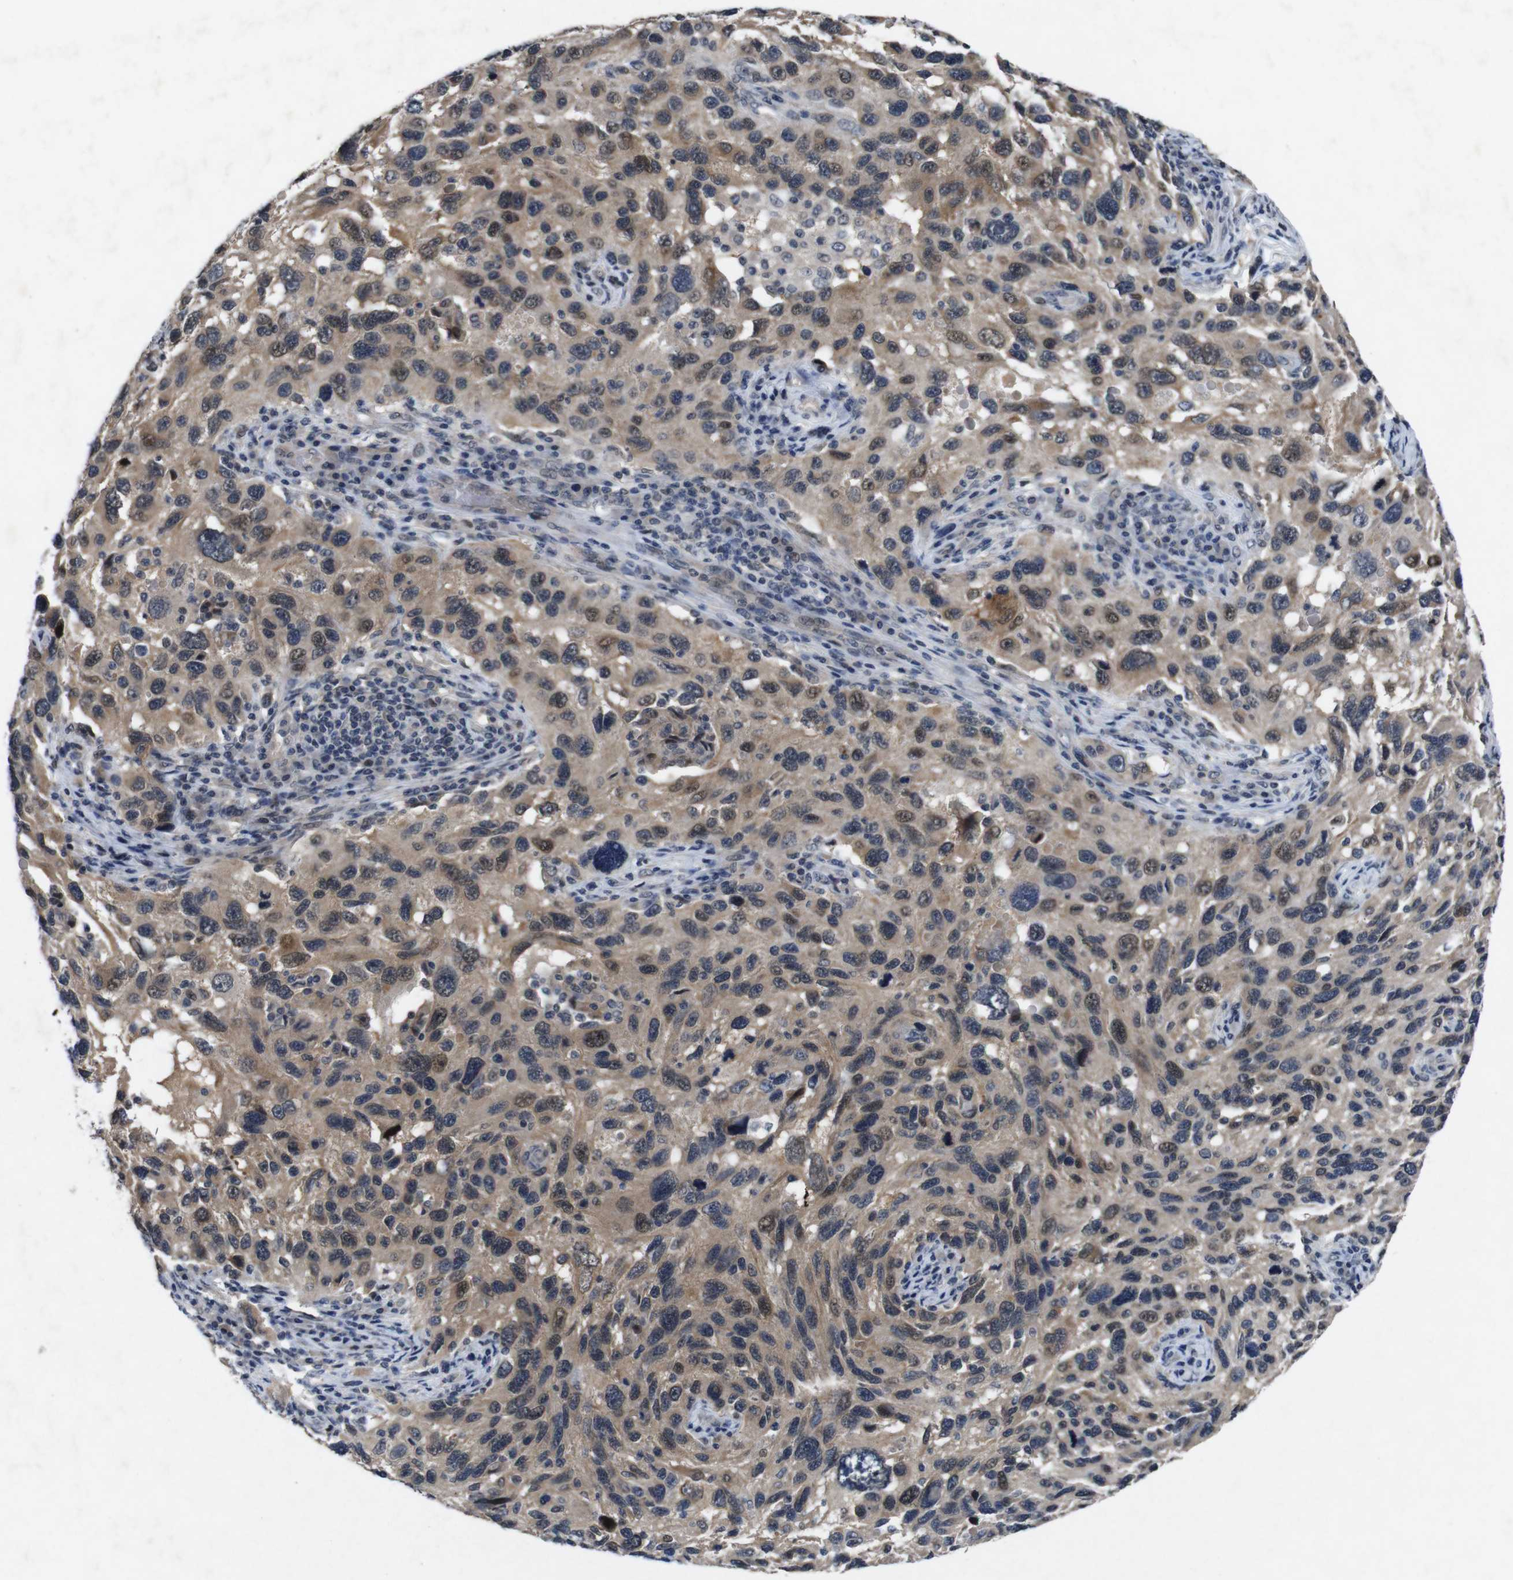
{"staining": {"intensity": "weak", "quantity": ">75%", "location": "cytoplasmic/membranous"}, "tissue": "melanoma", "cell_type": "Tumor cells", "image_type": "cancer", "snomed": [{"axis": "morphology", "description": "Malignant melanoma, NOS"}, {"axis": "topography", "description": "Skin"}], "caption": "Protein staining of malignant melanoma tissue demonstrates weak cytoplasmic/membranous expression in approximately >75% of tumor cells.", "gene": "AKT3", "patient": {"sex": "male", "age": 53}}